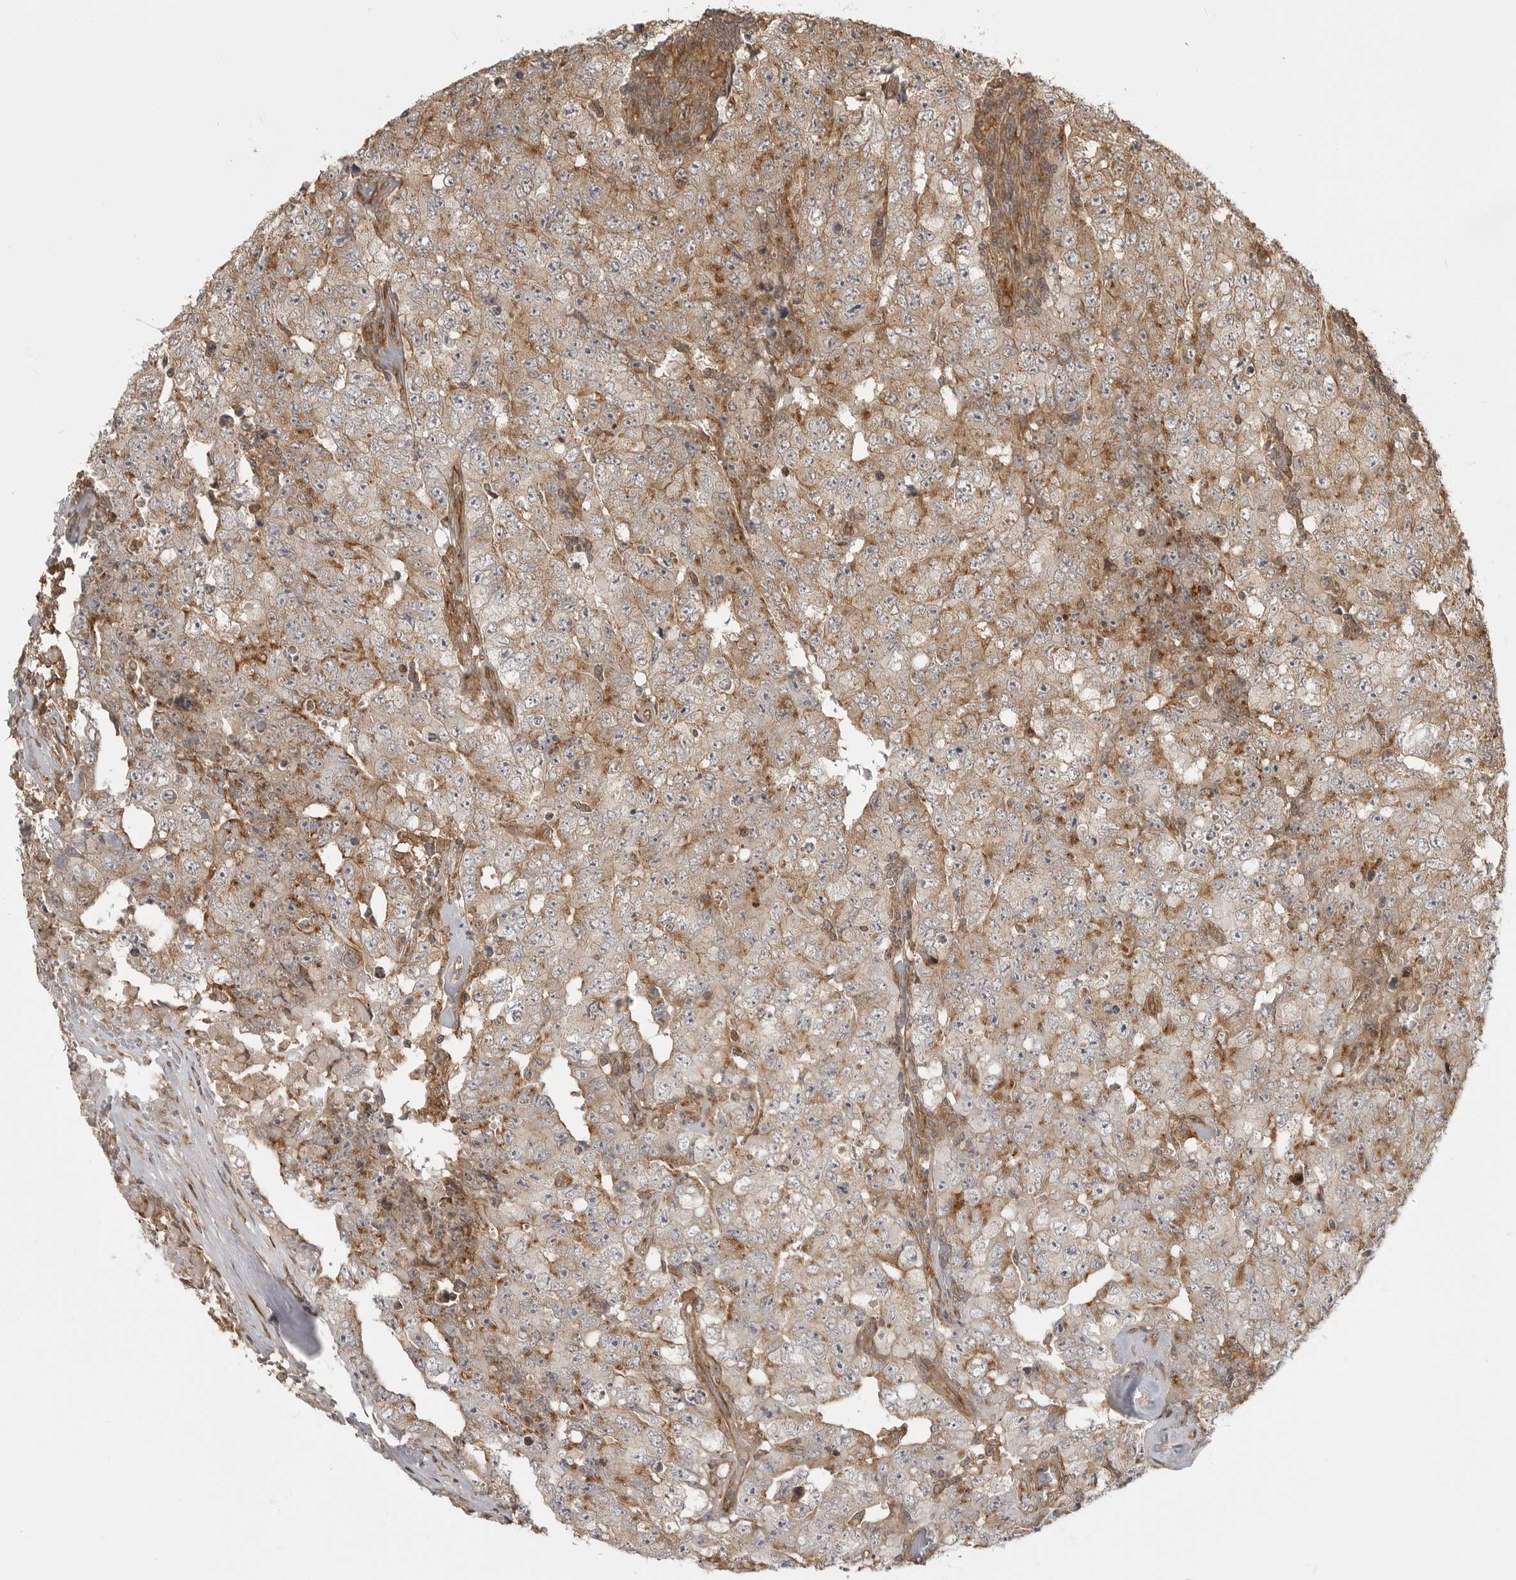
{"staining": {"intensity": "moderate", "quantity": "25%-75%", "location": "cytoplasmic/membranous"}, "tissue": "testis cancer", "cell_type": "Tumor cells", "image_type": "cancer", "snomed": [{"axis": "morphology", "description": "Carcinoma, Embryonal, NOS"}, {"axis": "topography", "description": "Testis"}], "caption": "The immunohistochemical stain shows moderate cytoplasmic/membranous positivity in tumor cells of testis embryonal carcinoma tissue.", "gene": "FAT3", "patient": {"sex": "male", "age": 26}}